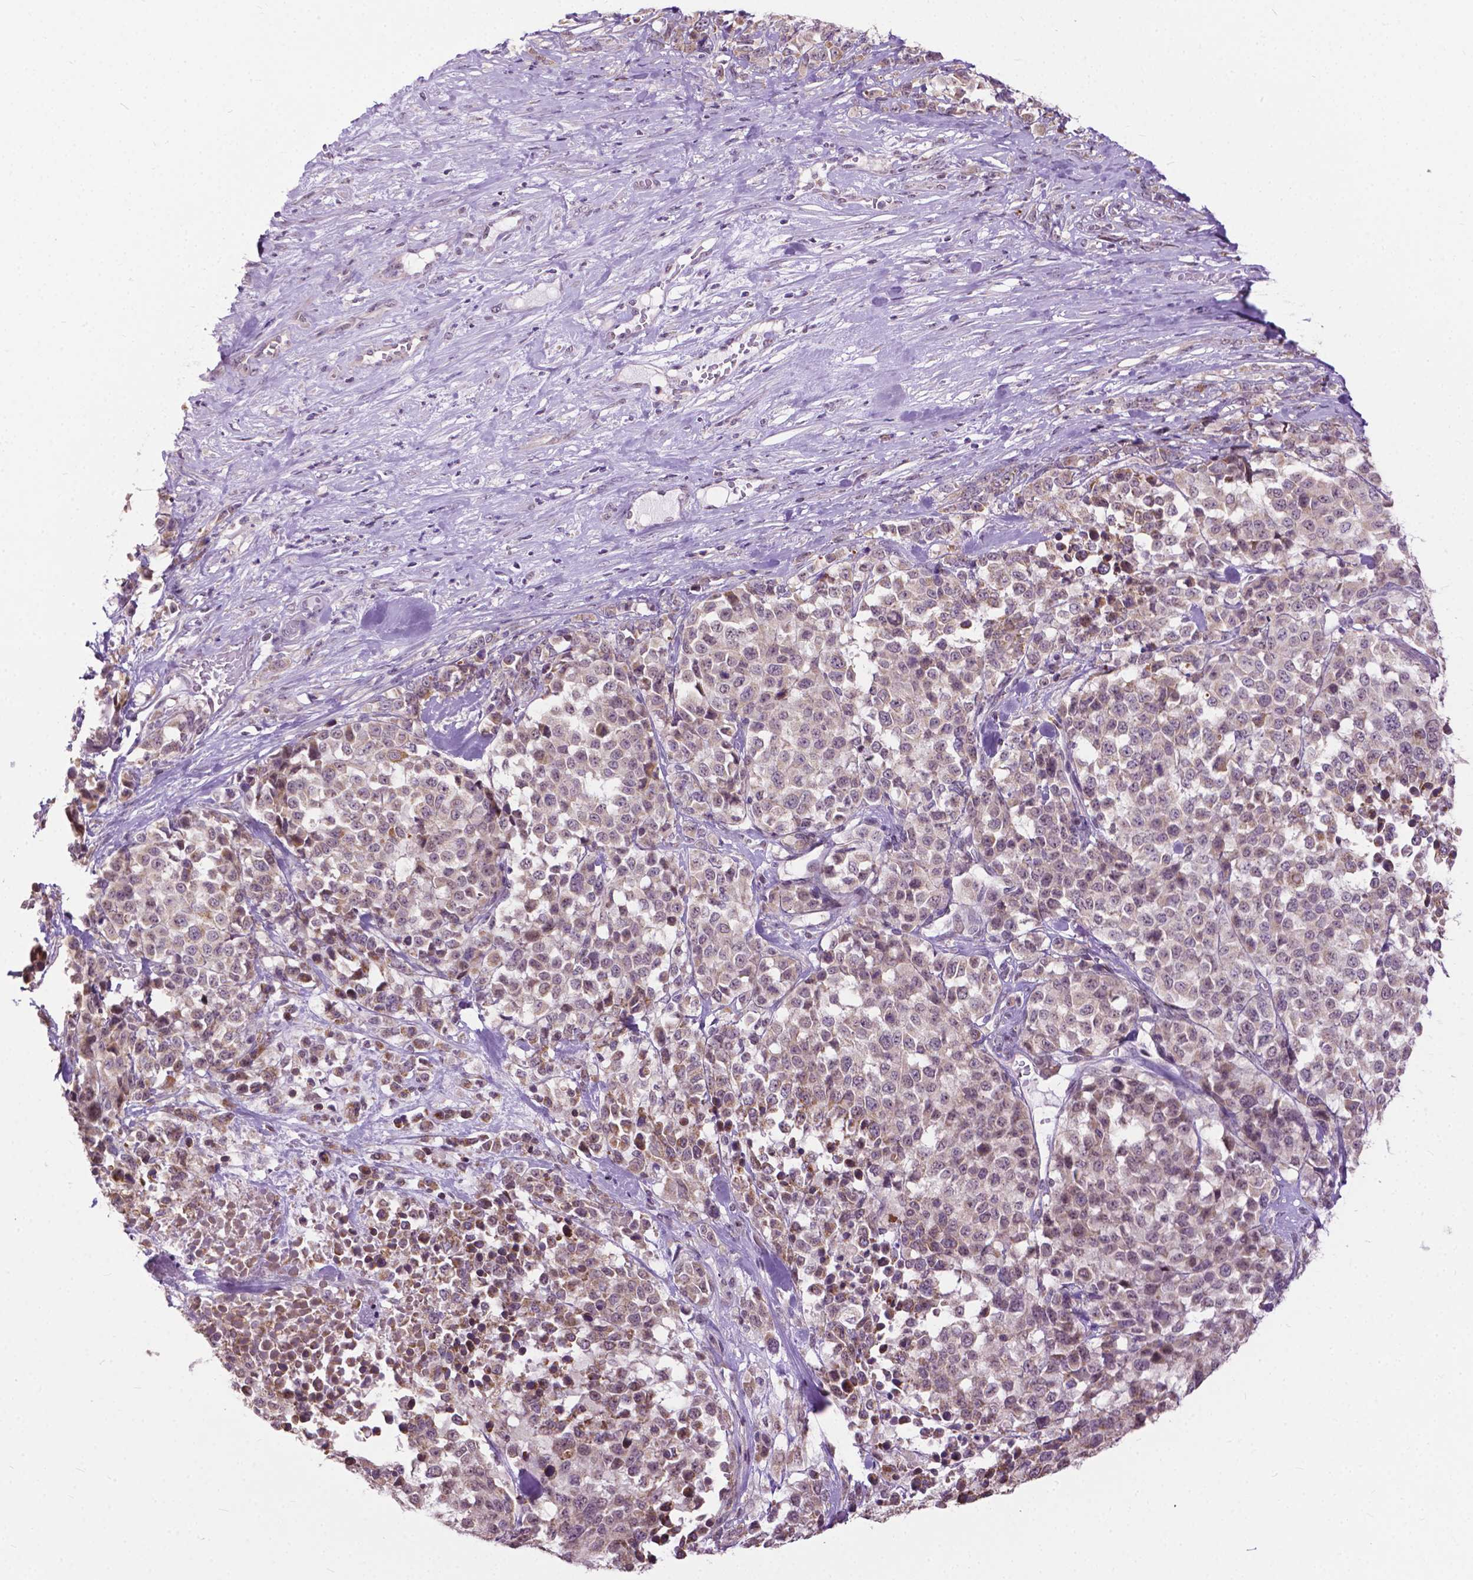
{"staining": {"intensity": "weak", "quantity": ">75%", "location": "cytoplasmic/membranous"}, "tissue": "melanoma", "cell_type": "Tumor cells", "image_type": "cancer", "snomed": [{"axis": "morphology", "description": "Malignant melanoma, Metastatic site"}, {"axis": "topography", "description": "Skin"}], "caption": "A low amount of weak cytoplasmic/membranous staining is appreciated in about >75% of tumor cells in malignant melanoma (metastatic site) tissue.", "gene": "TTC9B", "patient": {"sex": "male", "age": 84}}